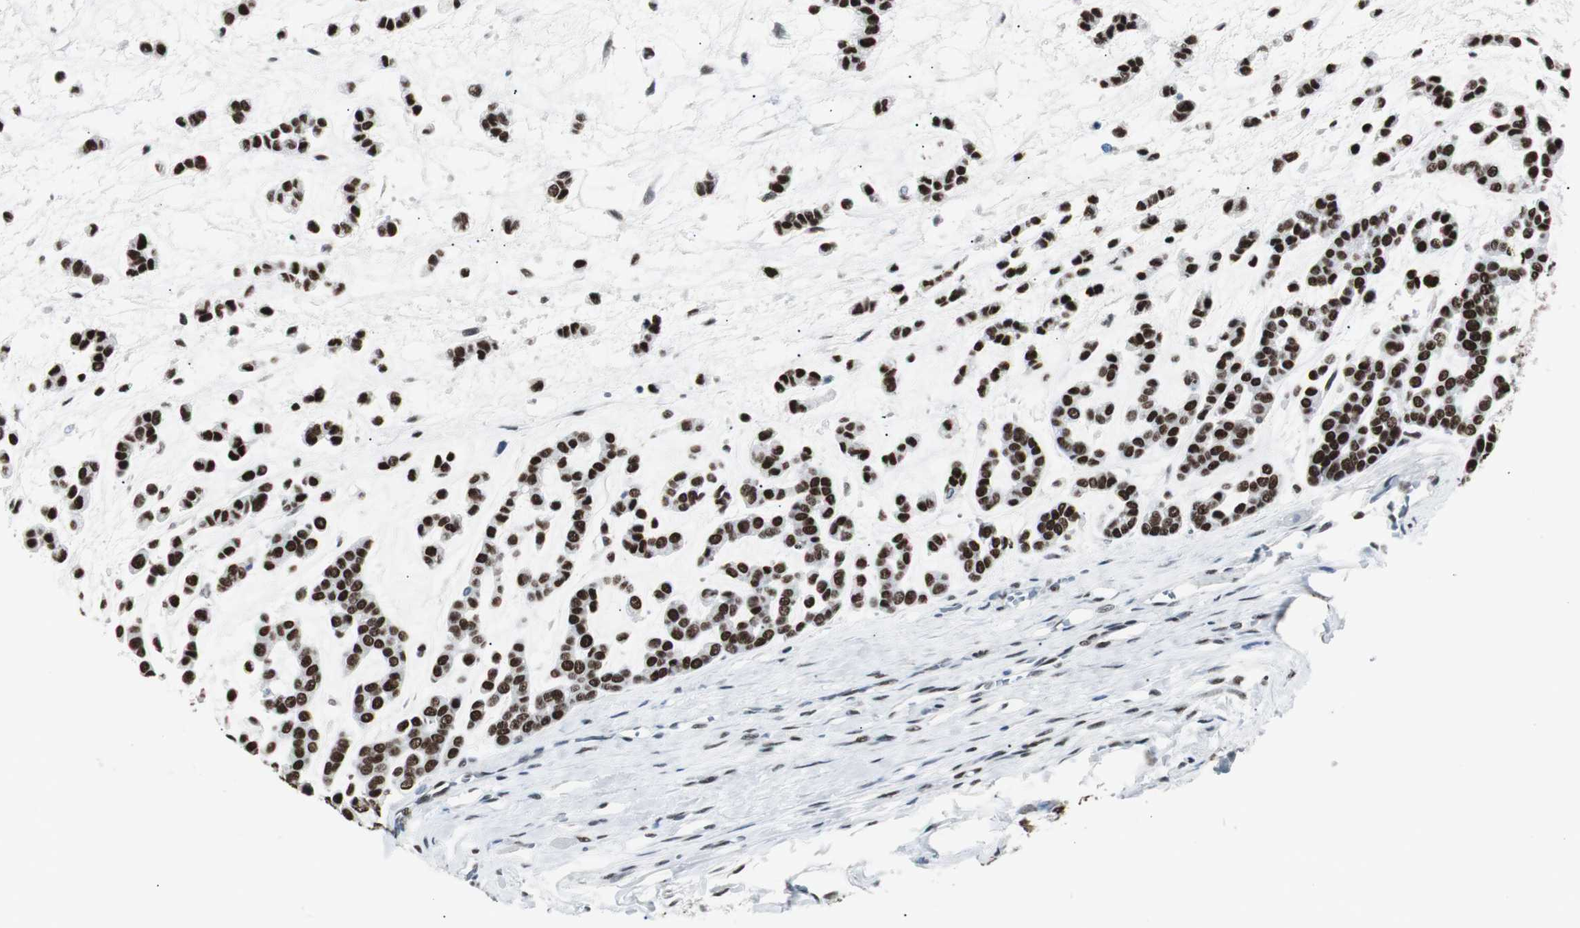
{"staining": {"intensity": "strong", "quantity": ">75%", "location": "nuclear"}, "tissue": "head and neck cancer", "cell_type": "Tumor cells", "image_type": "cancer", "snomed": [{"axis": "morphology", "description": "Adenocarcinoma, NOS"}, {"axis": "morphology", "description": "Adenoma, NOS"}, {"axis": "topography", "description": "Head-Neck"}], "caption": "Strong nuclear protein staining is identified in approximately >75% of tumor cells in head and neck cancer.", "gene": "XRCC1", "patient": {"sex": "female", "age": 55}}